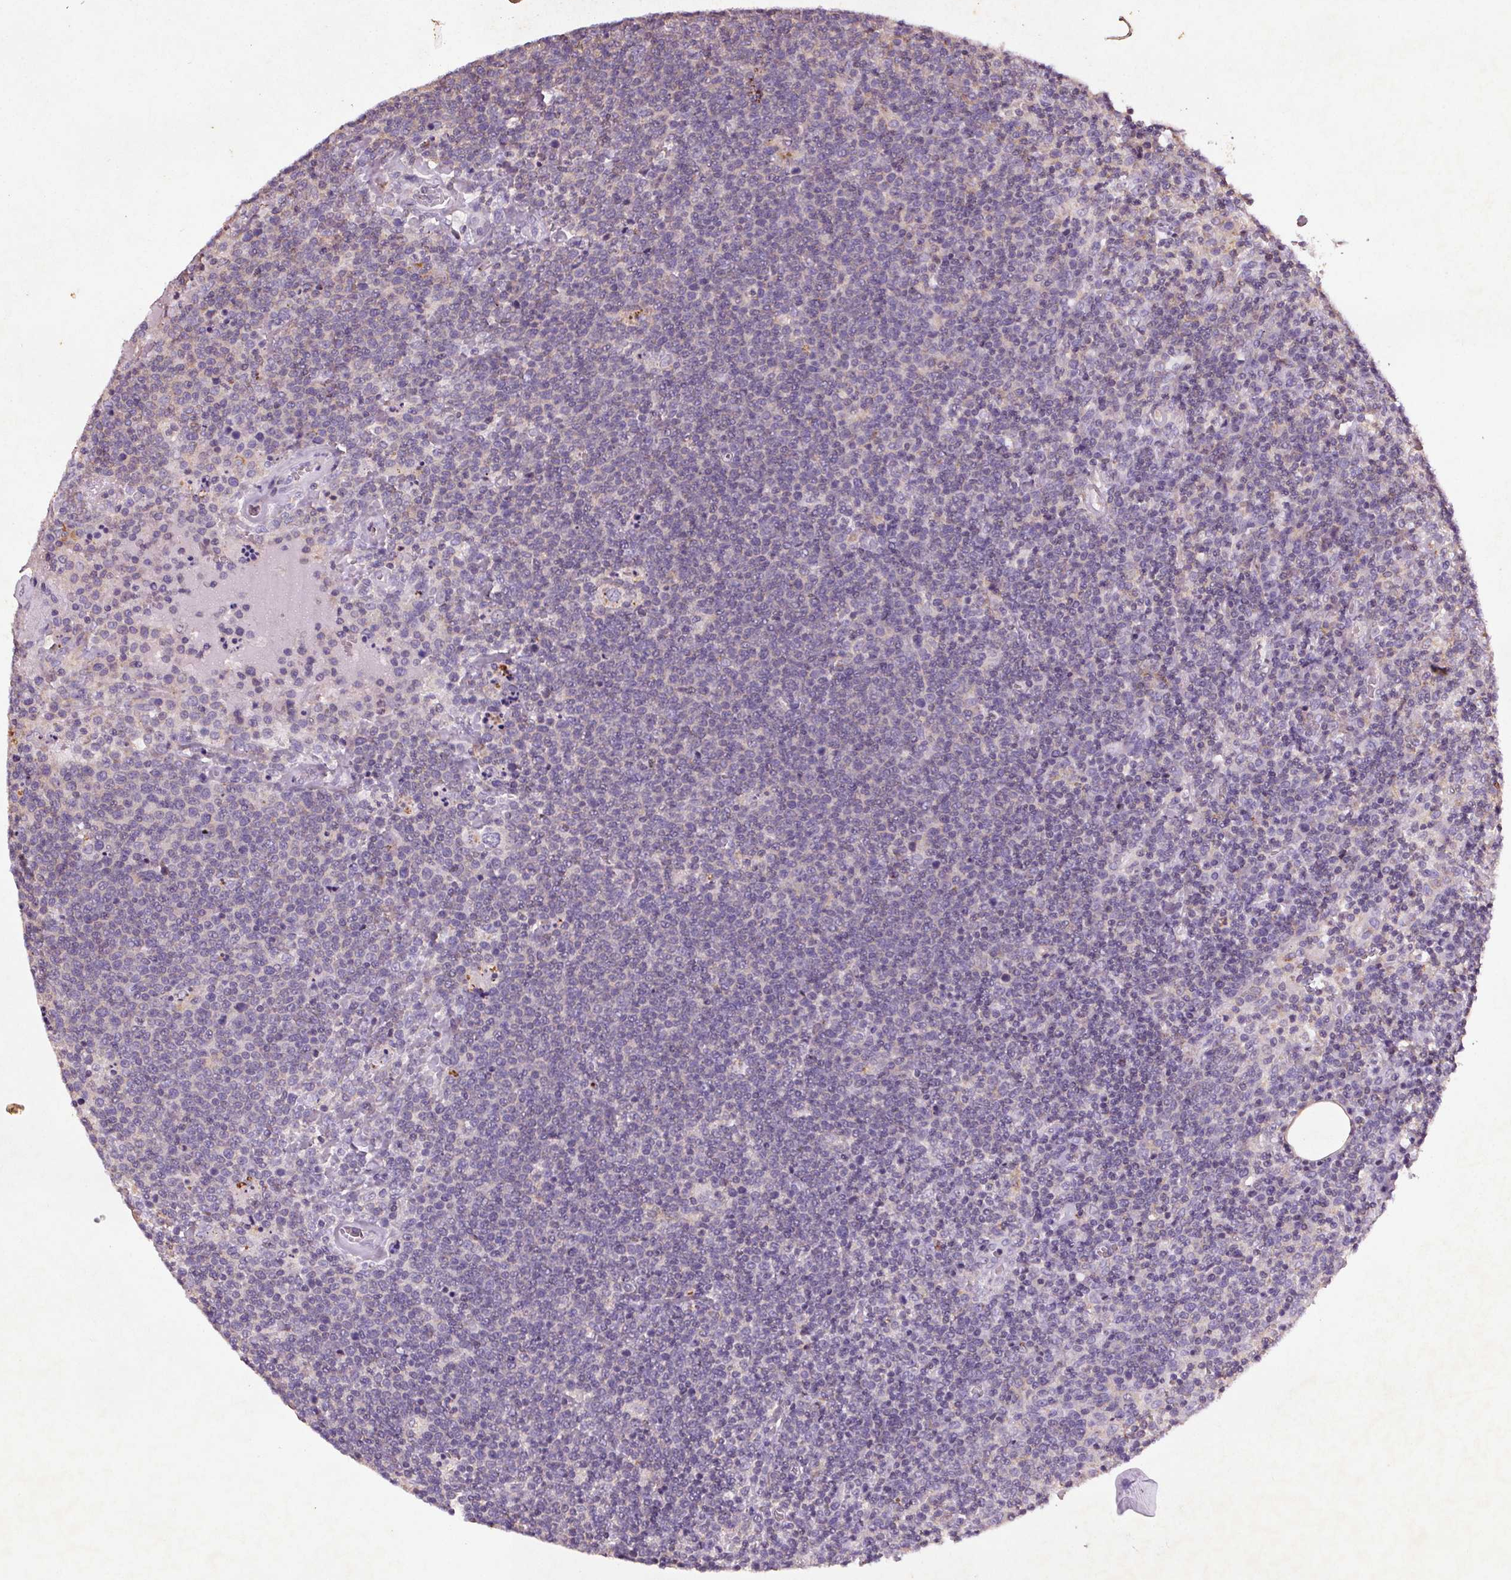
{"staining": {"intensity": "negative", "quantity": "none", "location": "none"}, "tissue": "lymphoma", "cell_type": "Tumor cells", "image_type": "cancer", "snomed": [{"axis": "morphology", "description": "Malignant lymphoma, non-Hodgkin's type, High grade"}, {"axis": "topography", "description": "Lymph node"}], "caption": "Human lymphoma stained for a protein using IHC exhibits no staining in tumor cells.", "gene": "C19orf84", "patient": {"sex": "male", "age": 61}}